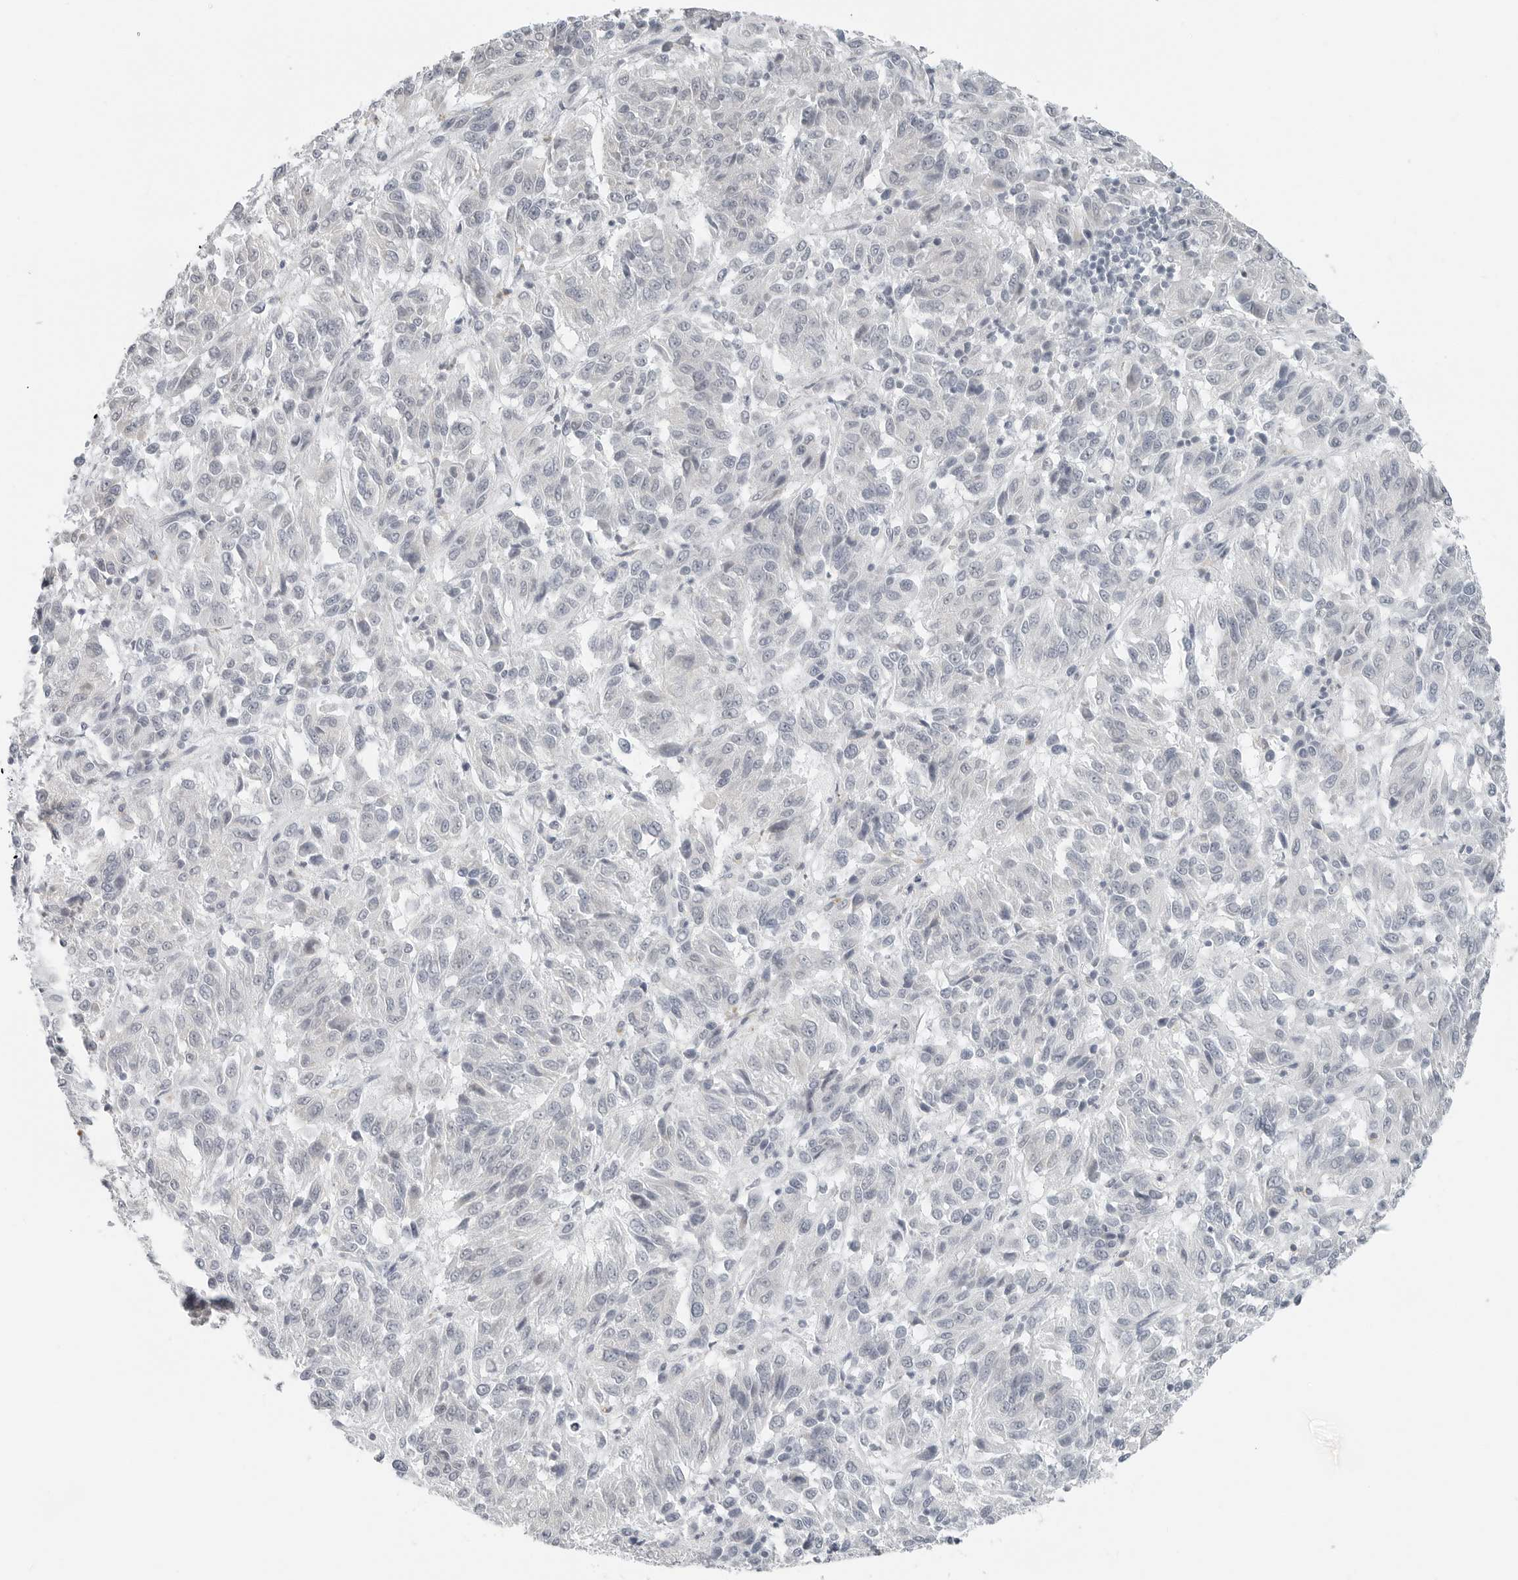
{"staining": {"intensity": "negative", "quantity": "none", "location": "none"}, "tissue": "melanoma", "cell_type": "Tumor cells", "image_type": "cancer", "snomed": [{"axis": "morphology", "description": "Malignant melanoma, Metastatic site"}, {"axis": "topography", "description": "Lung"}], "caption": "IHC image of neoplastic tissue: human malignant melanoma (metastatic site) stained with DAB (3,3'-diaminobenzidine) demonstrates no significant protein expression in tumor cells.", "gene": "XIRP1", "patient": {"sex": "male", "age": 64}}